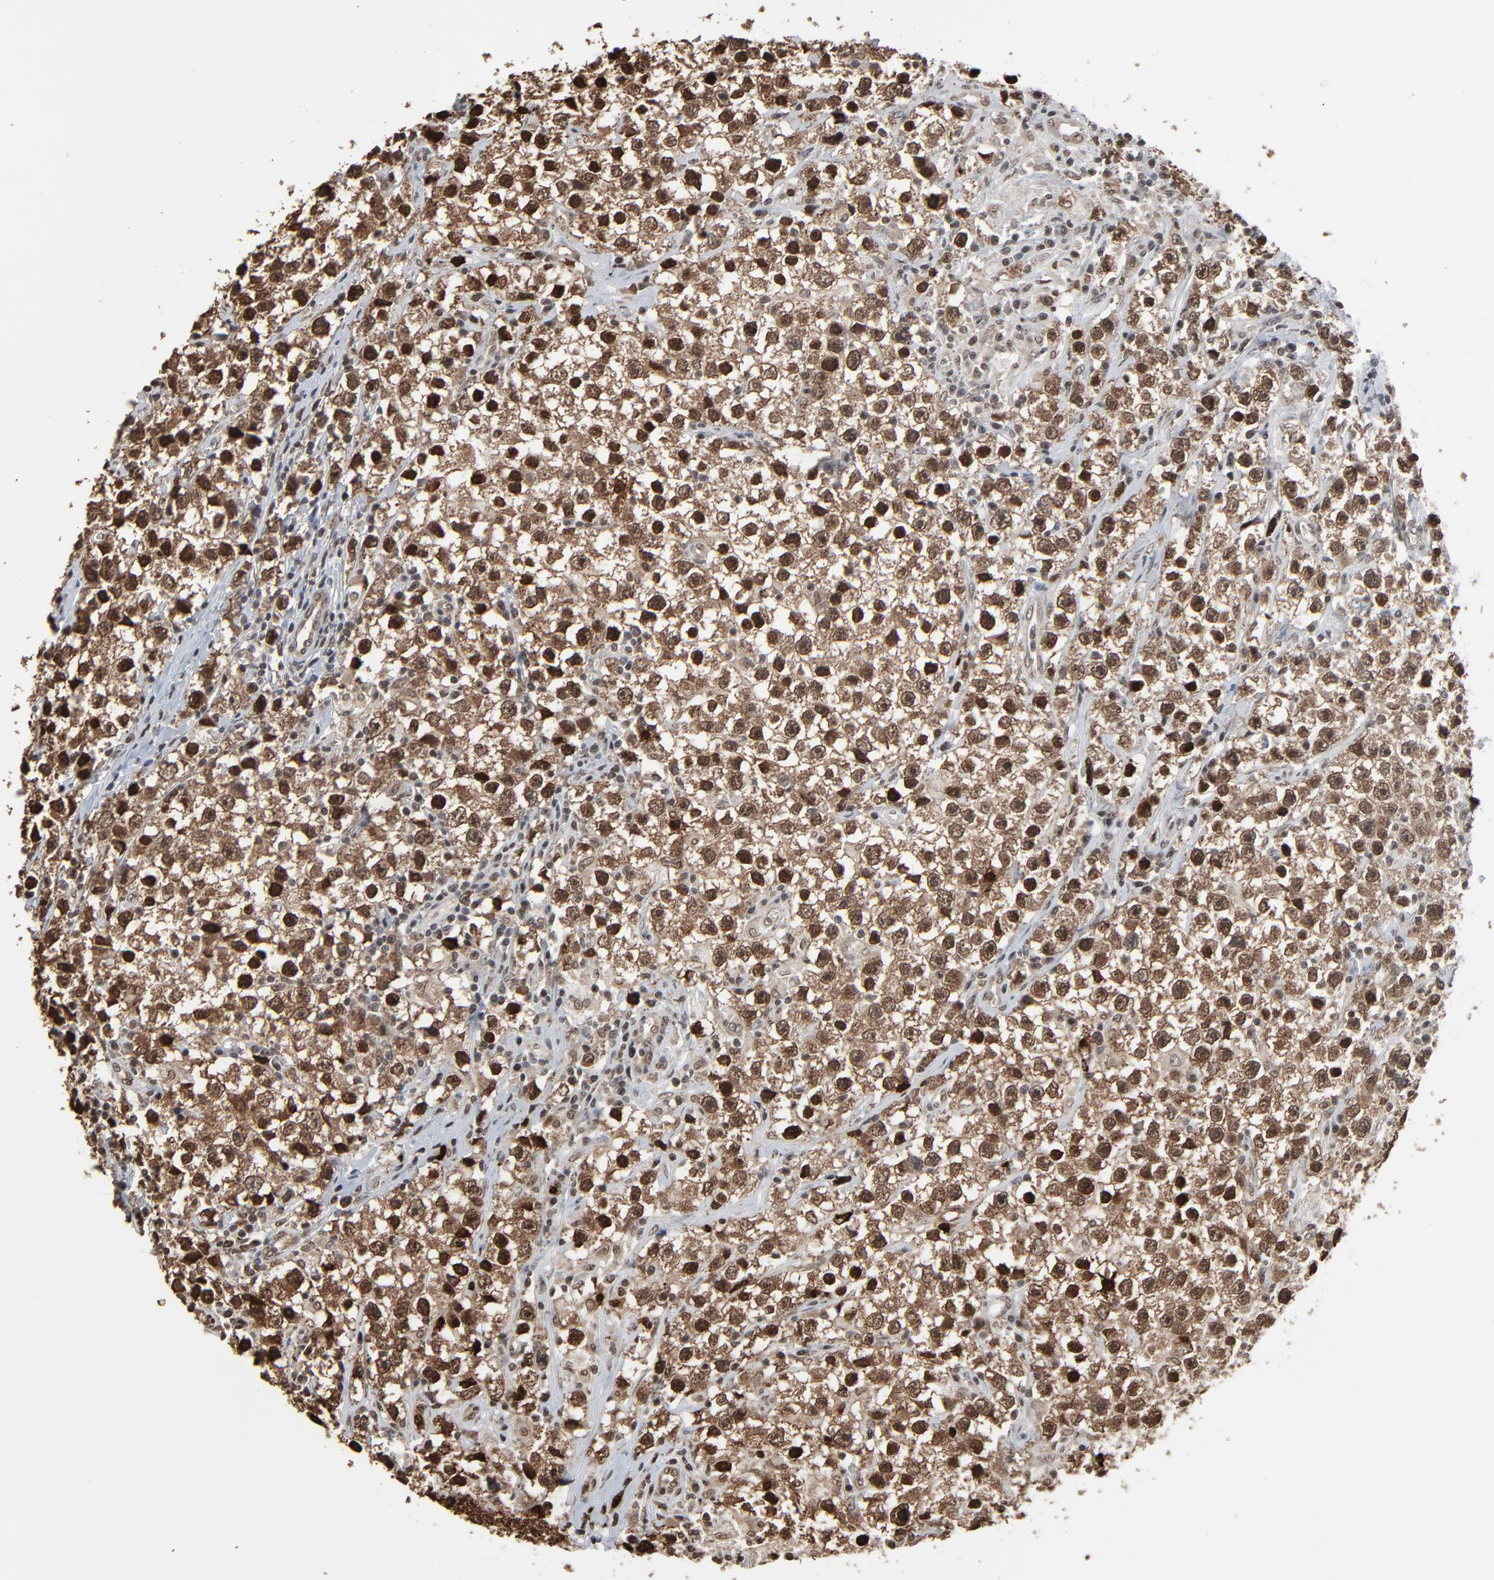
{"staining": {"intensity": "strong", "quantity": ">75%", "location": "cytoplasmic/membranous,nuclear"}, "tissue": "testis cancer", "cell_type": "Tumor cells", "image_type": "cancer", "snomed": [{"axis": "morphology", "description": "Seminoma, NOS"}, {"axis": "topography", "description": "Testis"}], "caption": "Testis cancer (seminoma) stained with a protein marker reveals strong staining in tumor cells.", "gene": "MEIS2", "patient": {"sex": "male", "age": 35}}